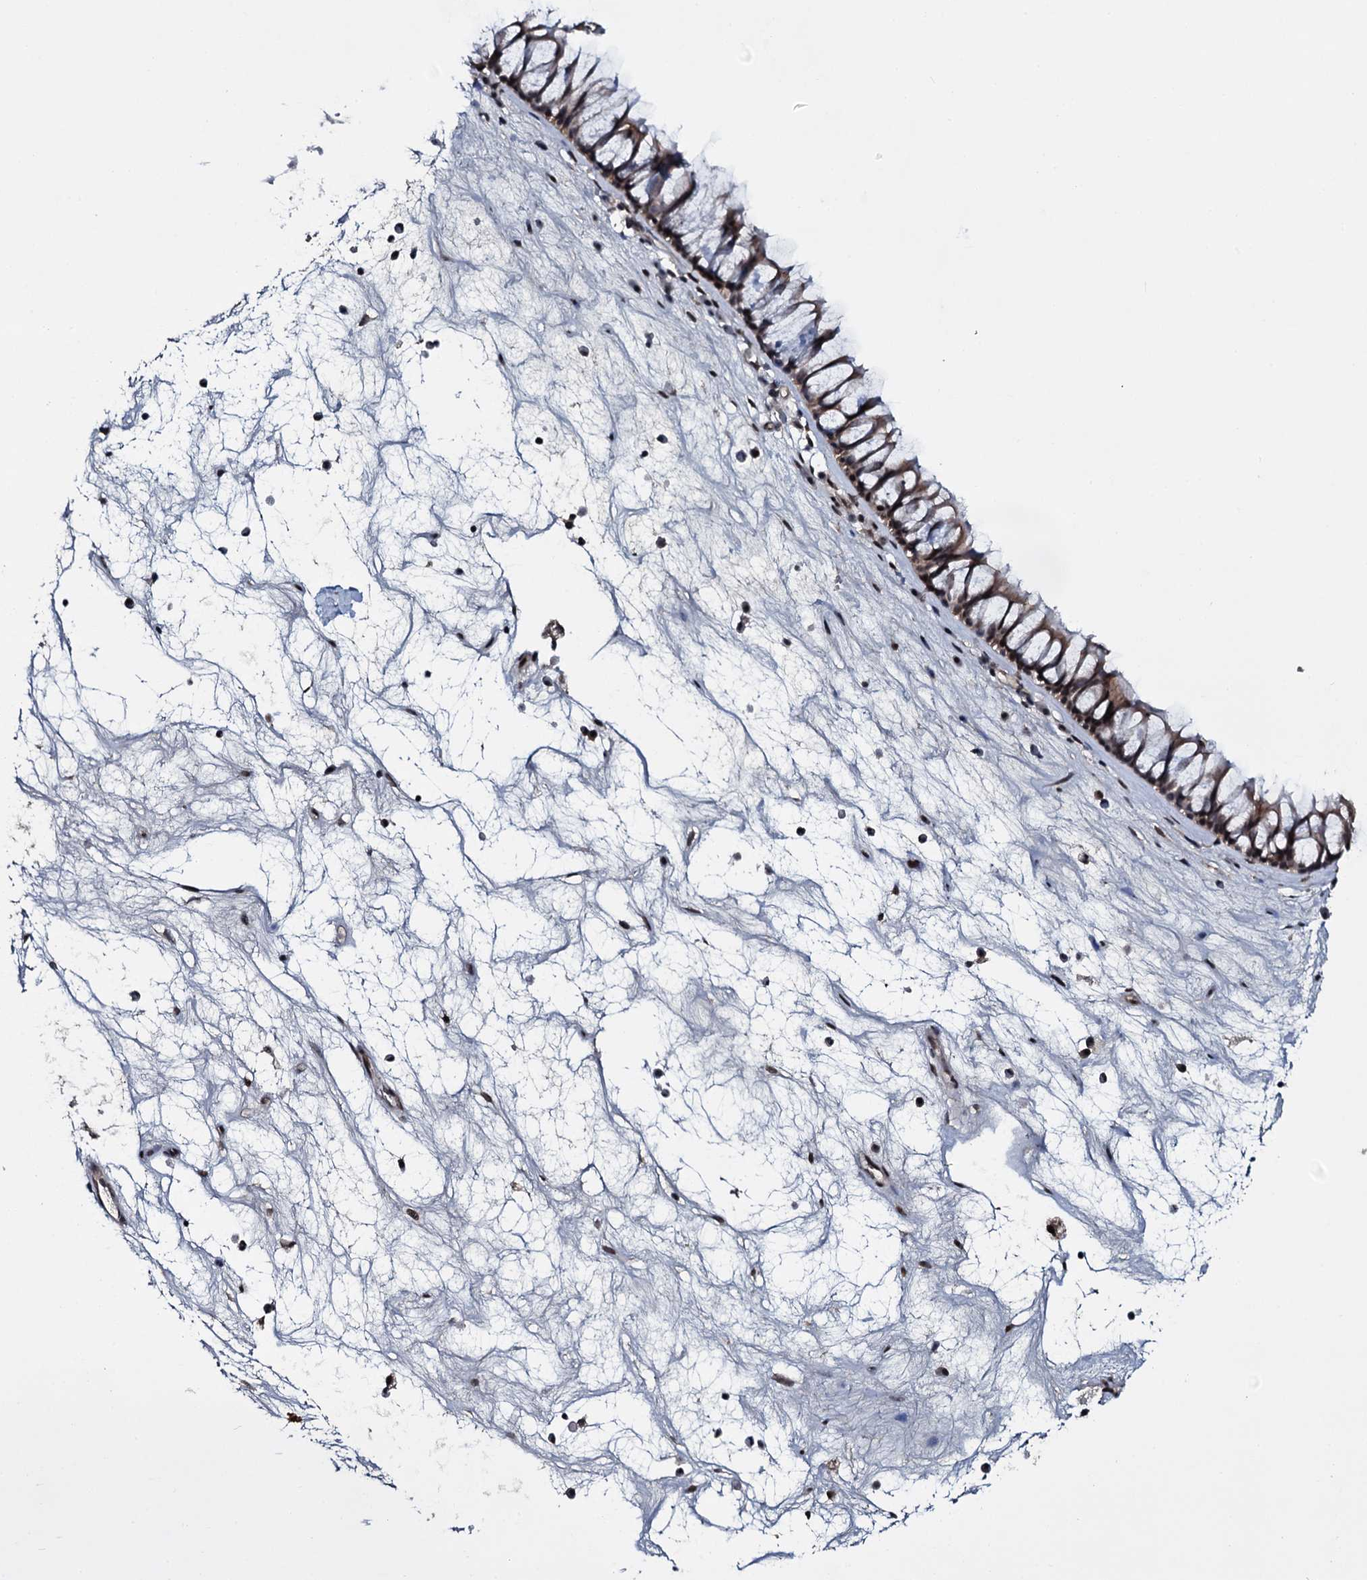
{"staining": {"intensity": "weak", "quantity": ">75%", "location": "cytoplasmic/membranous"}, "tissue": "nasopharynx", "cell_type": "Respiratory epithelial cells", "image_type": "normal", "snomed": [{"axis": "morphology", "description": "Normal tissue, NOS"}, {"axis": "morphology", "description": "Inflammation, NOS"}, {"axis": "morphology", "description": "Malignant melanoma, Metastatic site"}, {"axis": "topography", "description": "Nasopharynx"}], "caption": "Respiratory epithelial cells show low levels of weak cytoplasmic/membranous staining in about >75% of cells in unremarkable human nasopharynx.", "gene": "SH2D4B", "patient": {"sex": "male", "age": 70}}